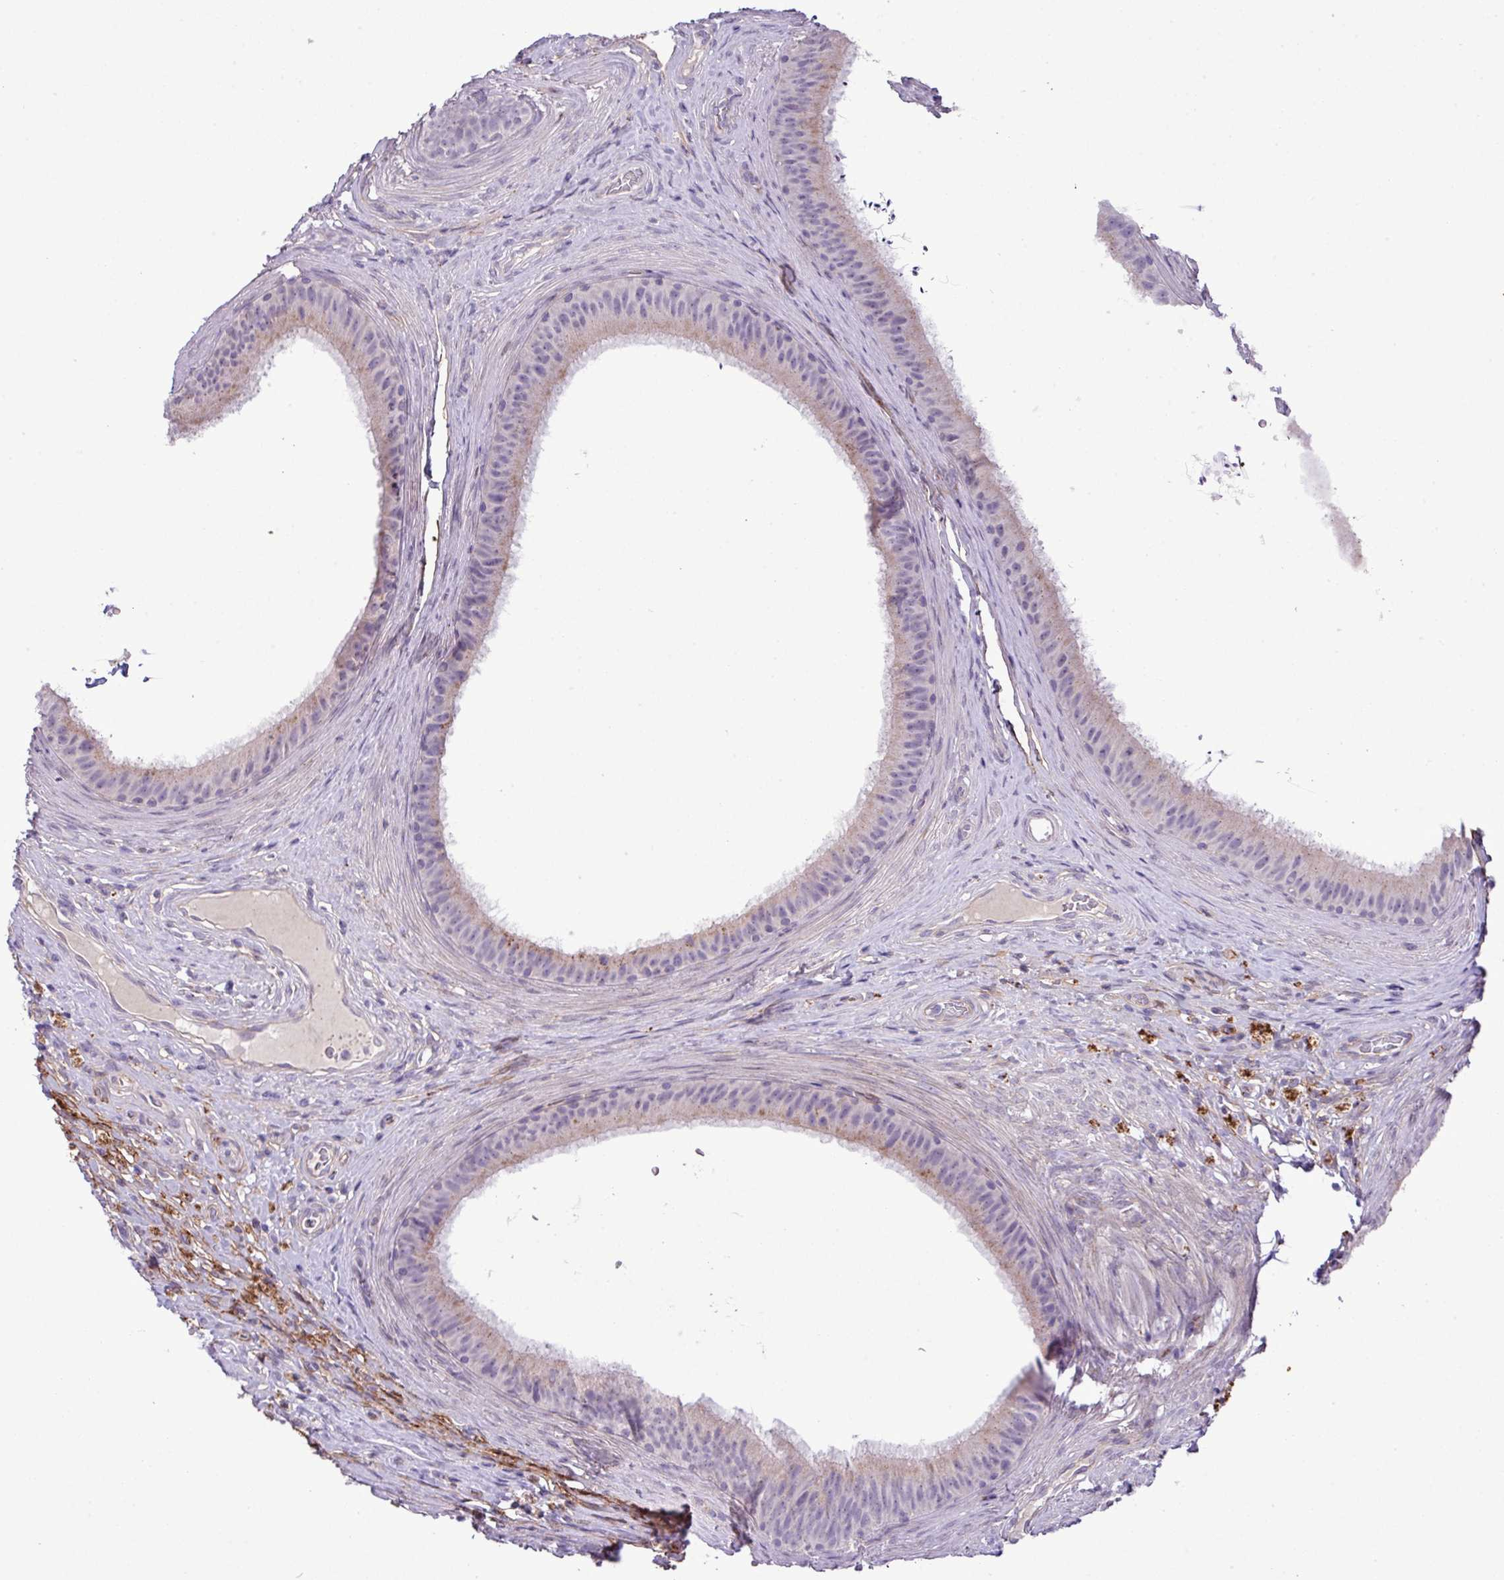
{"staining": {"intensity": "weak", "quantity": "<25%", "location": "cytoplasmic/membranous"}, "tissue": "epididymis", "cell_type": "Glandular cells", "image_type": "normal", "snomed": [{"axis": "morphology", "description": "Normal tissue, NOS"}, {"axis": "topography", "description": "Testis"}, {"axis": "topography", "description": "Epididymis"}], "caption": "High power microscopy image of an immunohistochemistry (IHC) image of benign epididymis, revealing no significant positivity in glandular cells.", "gene": "CD248", "patient": {"sex": "male", "age": 41}}